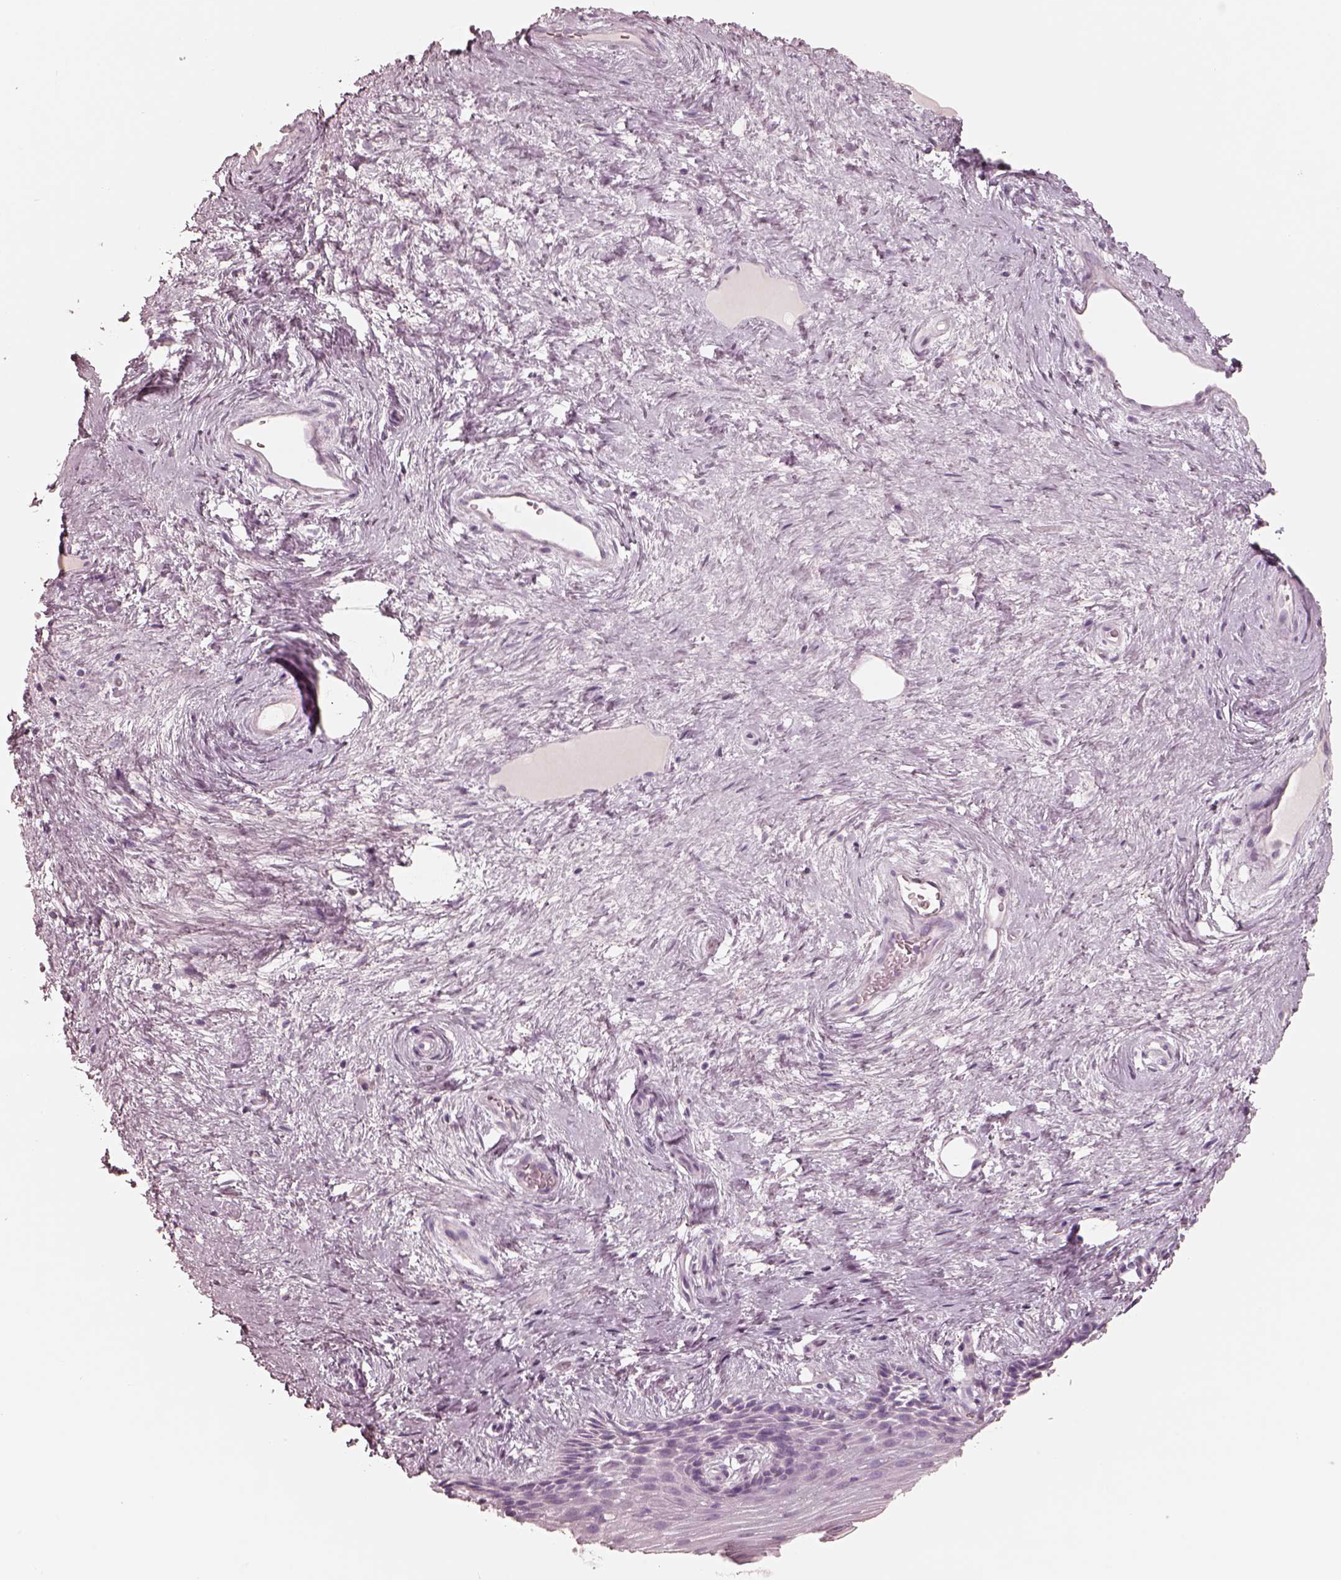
{"staining": {"intensity": "negative", "quantity": "none", "location": "none"}, "tissue": "vagina", "cell_type": "Squamous epithelial cells", "image_type": "normal", "snomed": [{"axis": "morphology", "description": "Normal tissue, NOS"}, {"axis": "topography", "description": "Vagina"}], "caption": "The photomicrograph shows no significant staining in squamous epithelial cells of vagina.", "gene": "GPRIN1", "patient": {"sex": "female", "age": 45}}